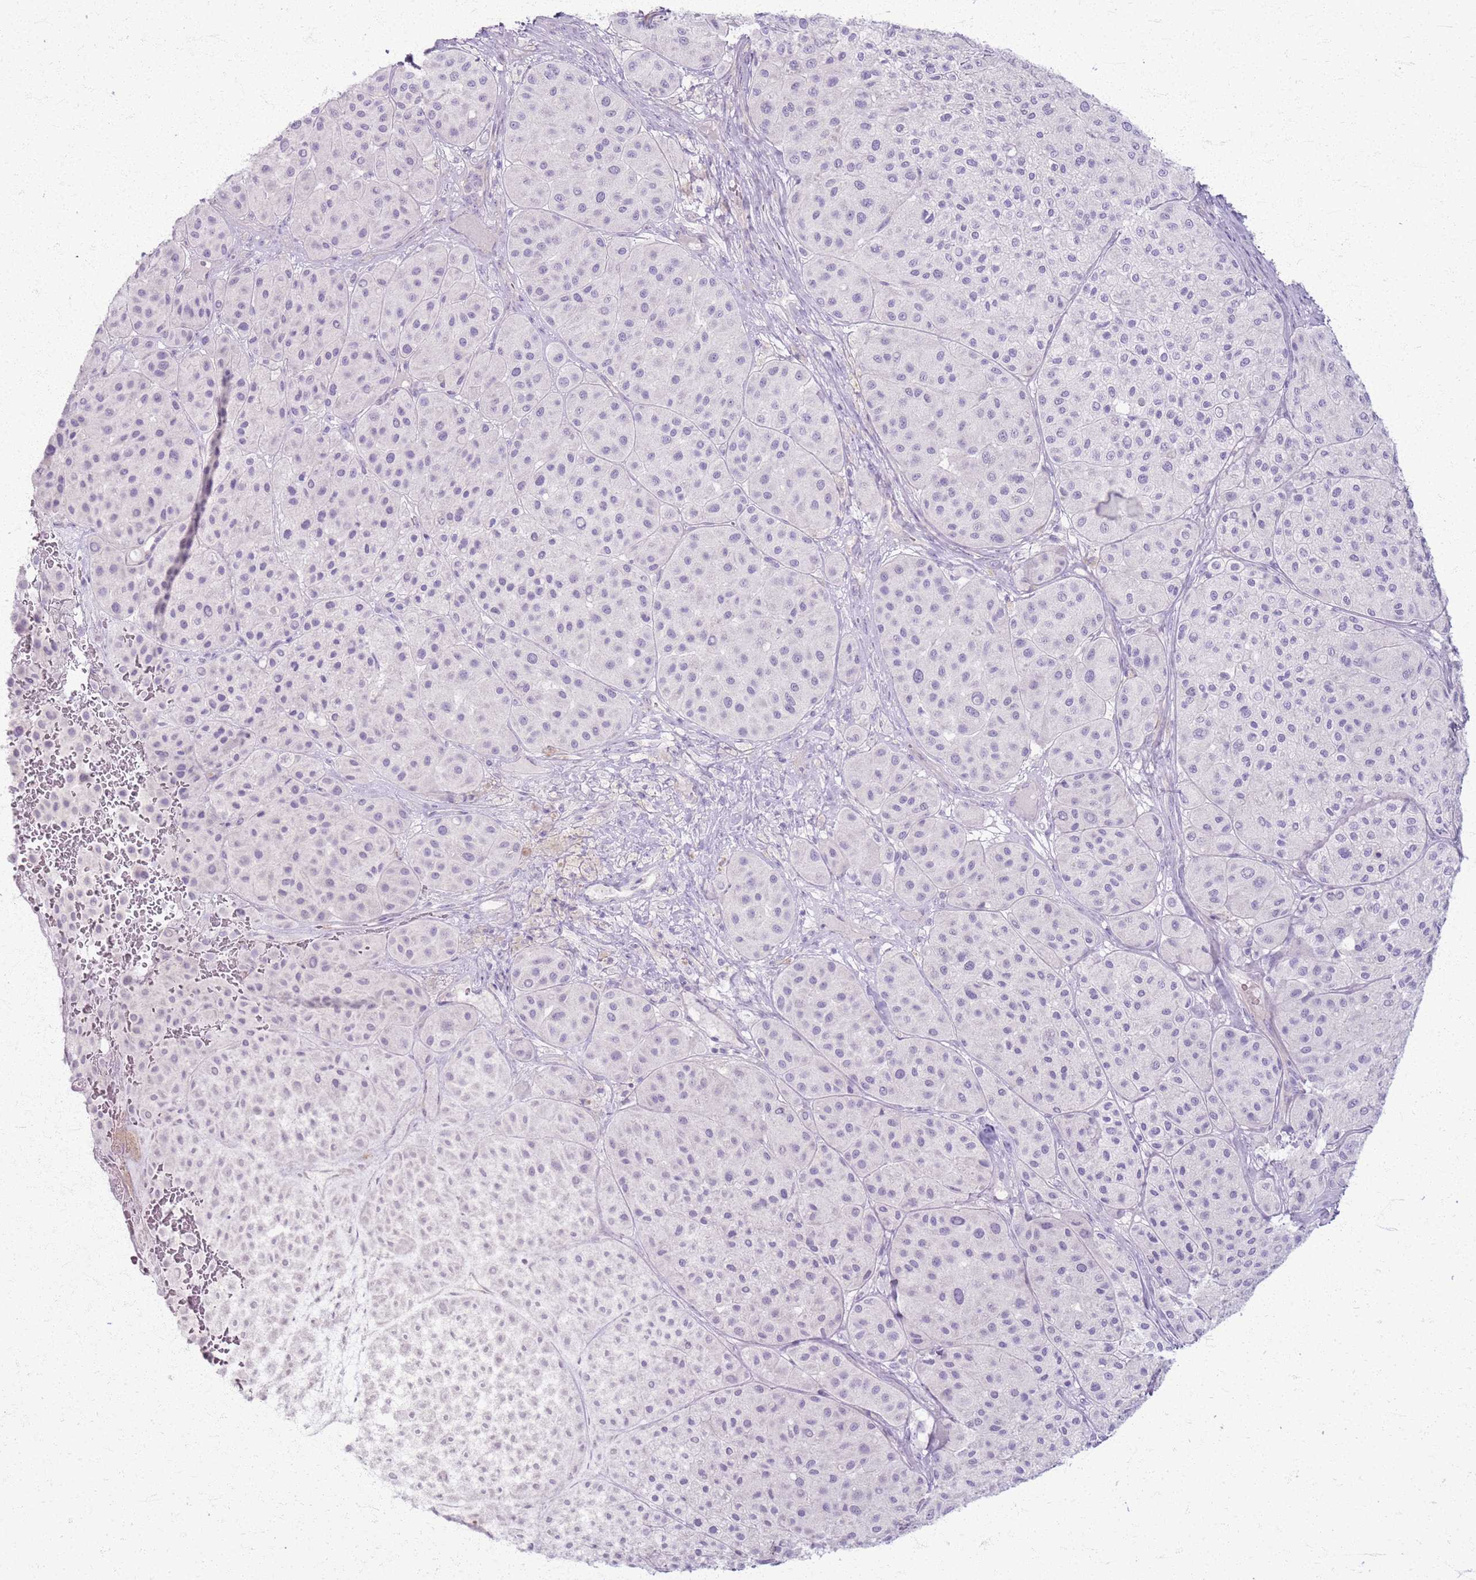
{"staining": {"intensity": "negative", "quantity": "none", "location": "none"}, "tissue": "melanoma", "cell_type": "Tumor cells", "image_type": "cancer", "snomed": [{"axis": "morphology", "description": "Malignant melanoma, Metastatic site"}, {"axis": "topography", "description": "Smooth muscle"}], "caption": "Melanoma was stained to show a protein in brown. There is no significant expression in tumor cells. The staining is performed using DAB brown chromogen with nuclei counter-stained in using hematoxylin.", "gene": "CSRP3", "patient": {"sex": "male", "age": 41}}